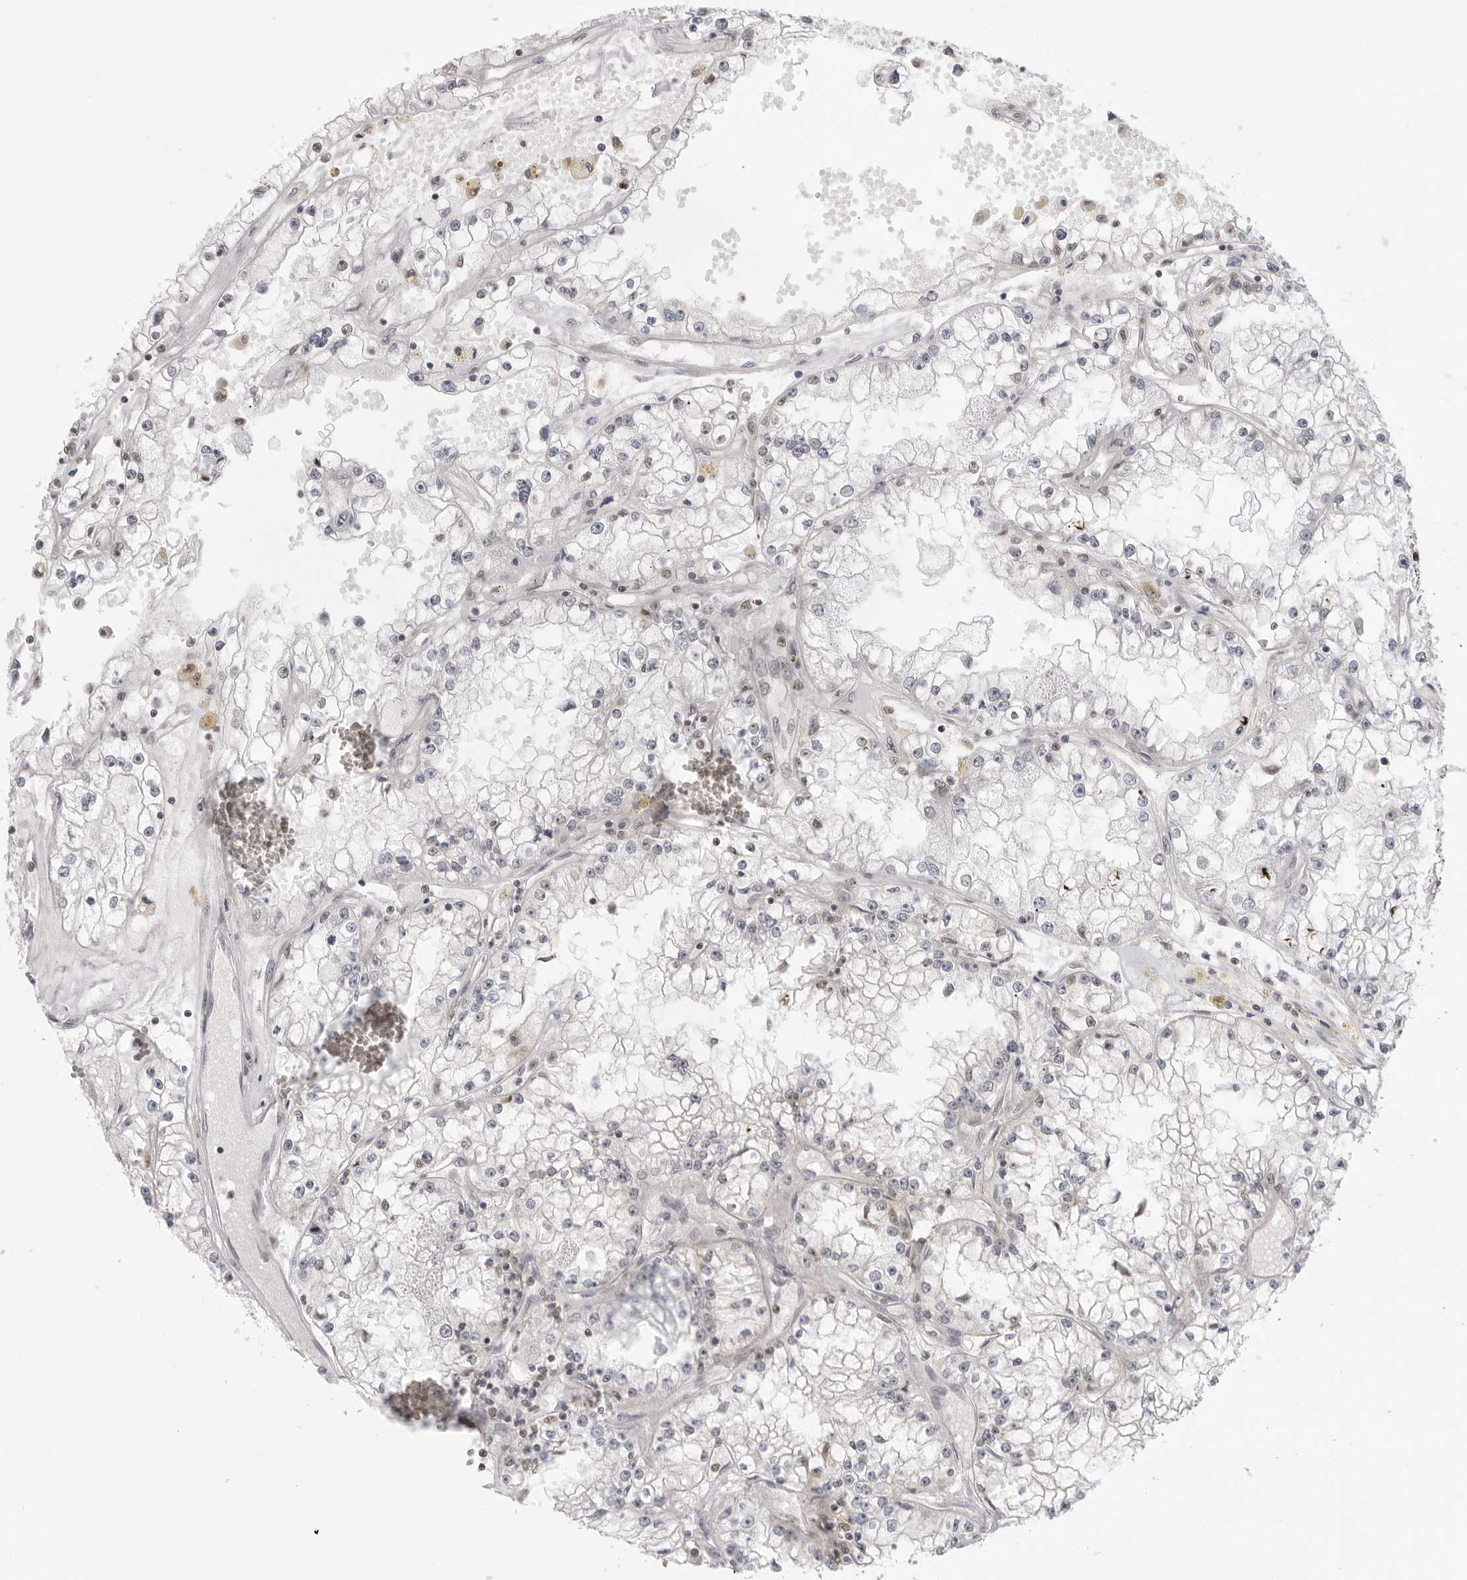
{"staining": {"intensity": "weak", "quantity": "<25%", "location": "nuclear"}, "tissue": "renal cancer", "cell_type": "Tumor cells", "image_type": "cancer", "snomed": [{"axis": "morphology", "description": "Adenocarcinoma, NOS"}, {"axis": "topography", "description": "Kidney"}], "caption": "A micrograph of adenocarcinoma (renal) stained for a protein reveals no brown staining in tumor cells.", "gene": "RPA2", "patient": {"sex": "male", "age": 56}}